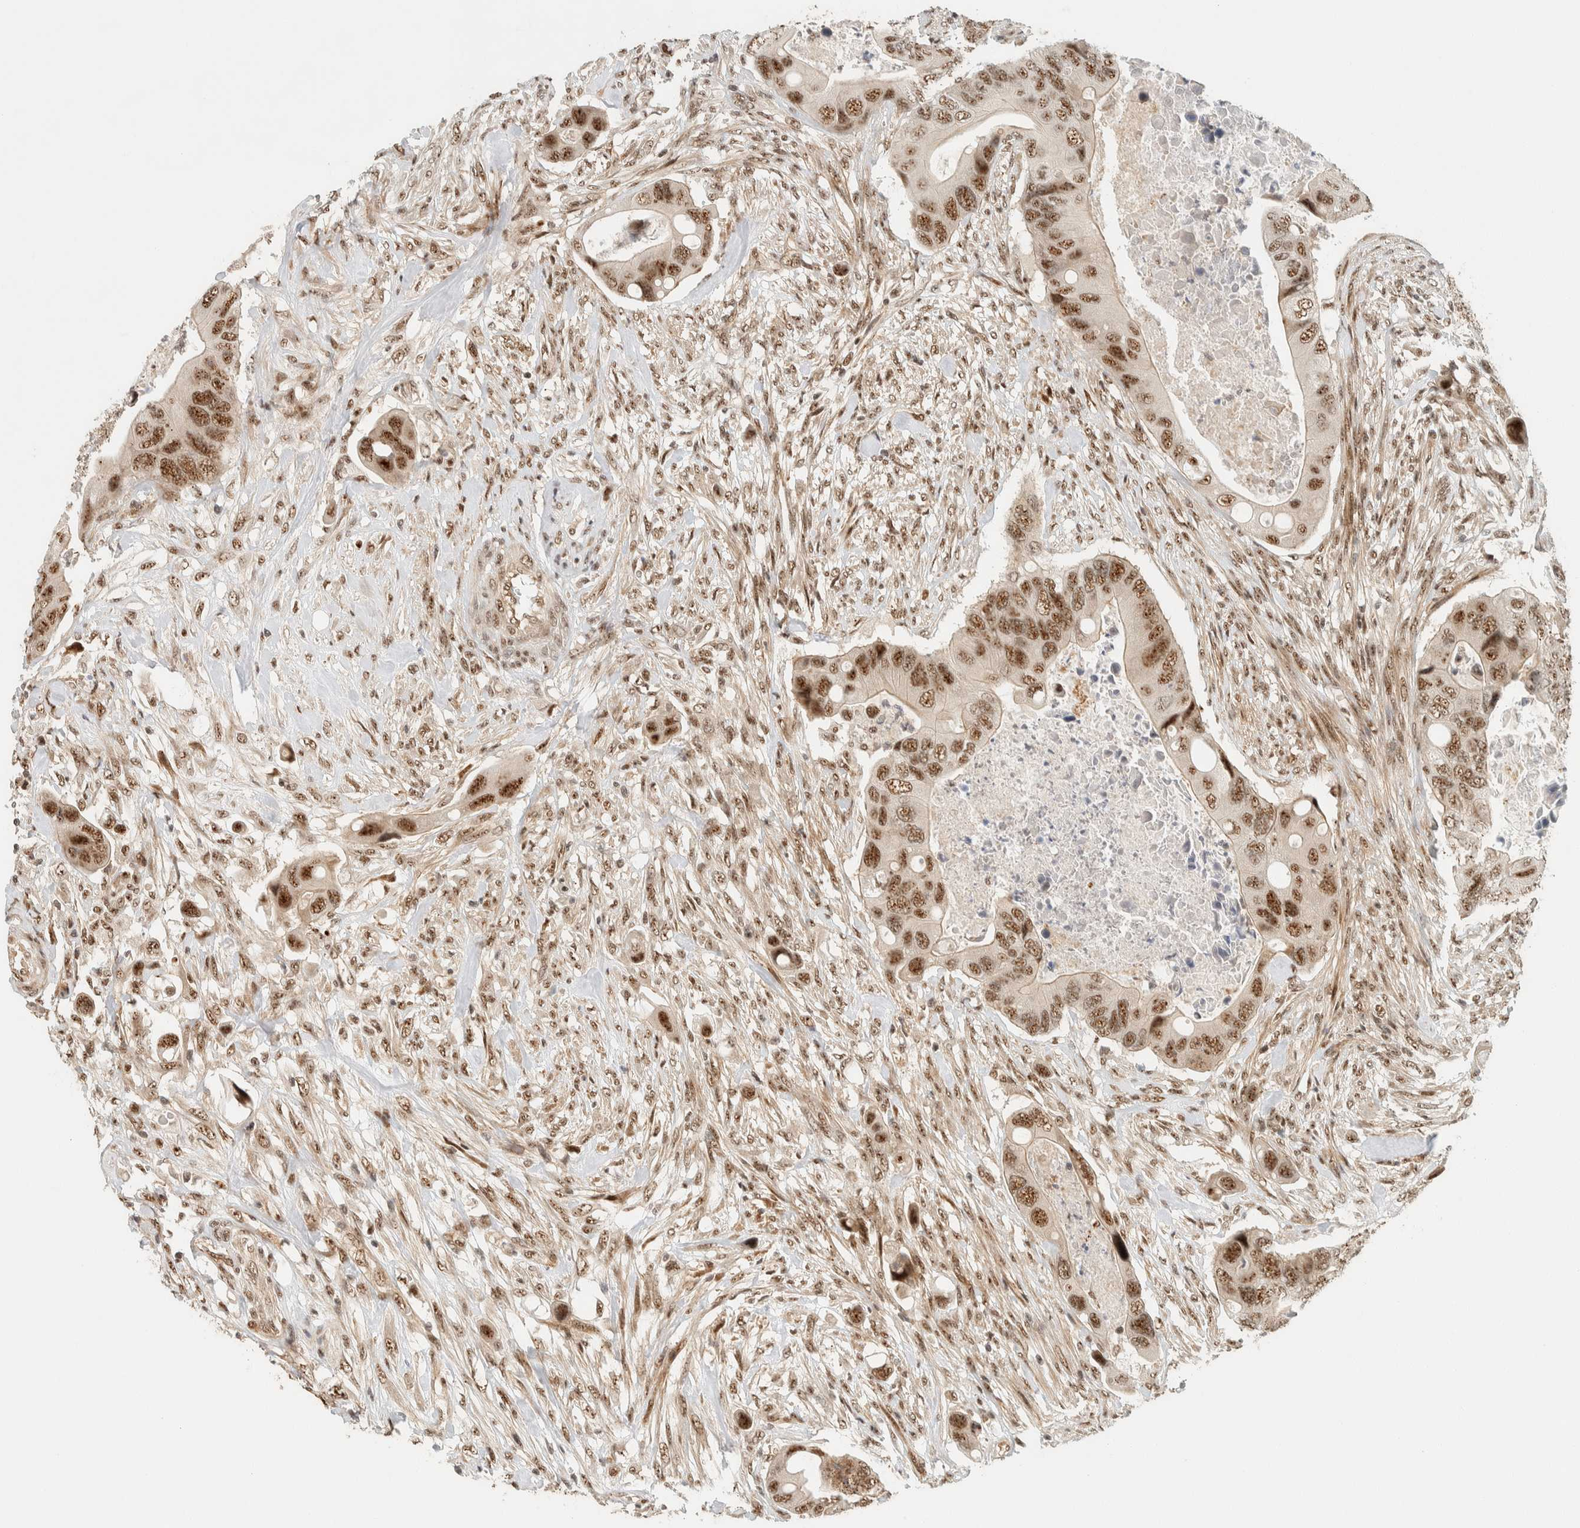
{"staining": {"intensity": "moderate", "quantity": ">75%", "location": "nuclear"}, "tissue": "colorectal cancer", "cell_type": "Tumor cells", "image_type": "cancer", "snomed": [{"axis": "morphology", "description": "Adenocarcinoma, NOS"}, {"axis": "topography", "description": "Rectum"}], "caption": "Colorectal adenocarcinoma was stained to show a protein in brown. There is medium levels of moderate nuclear expression in about >75% of tumor cells. The staining was performed using DAB to visualize the protein expression in brown, while the nuclei were stained in blue with hematoxylin (Magnification: 20x).", "gene": "SIK1", "patient": {"sex": "female", "age": 57}}